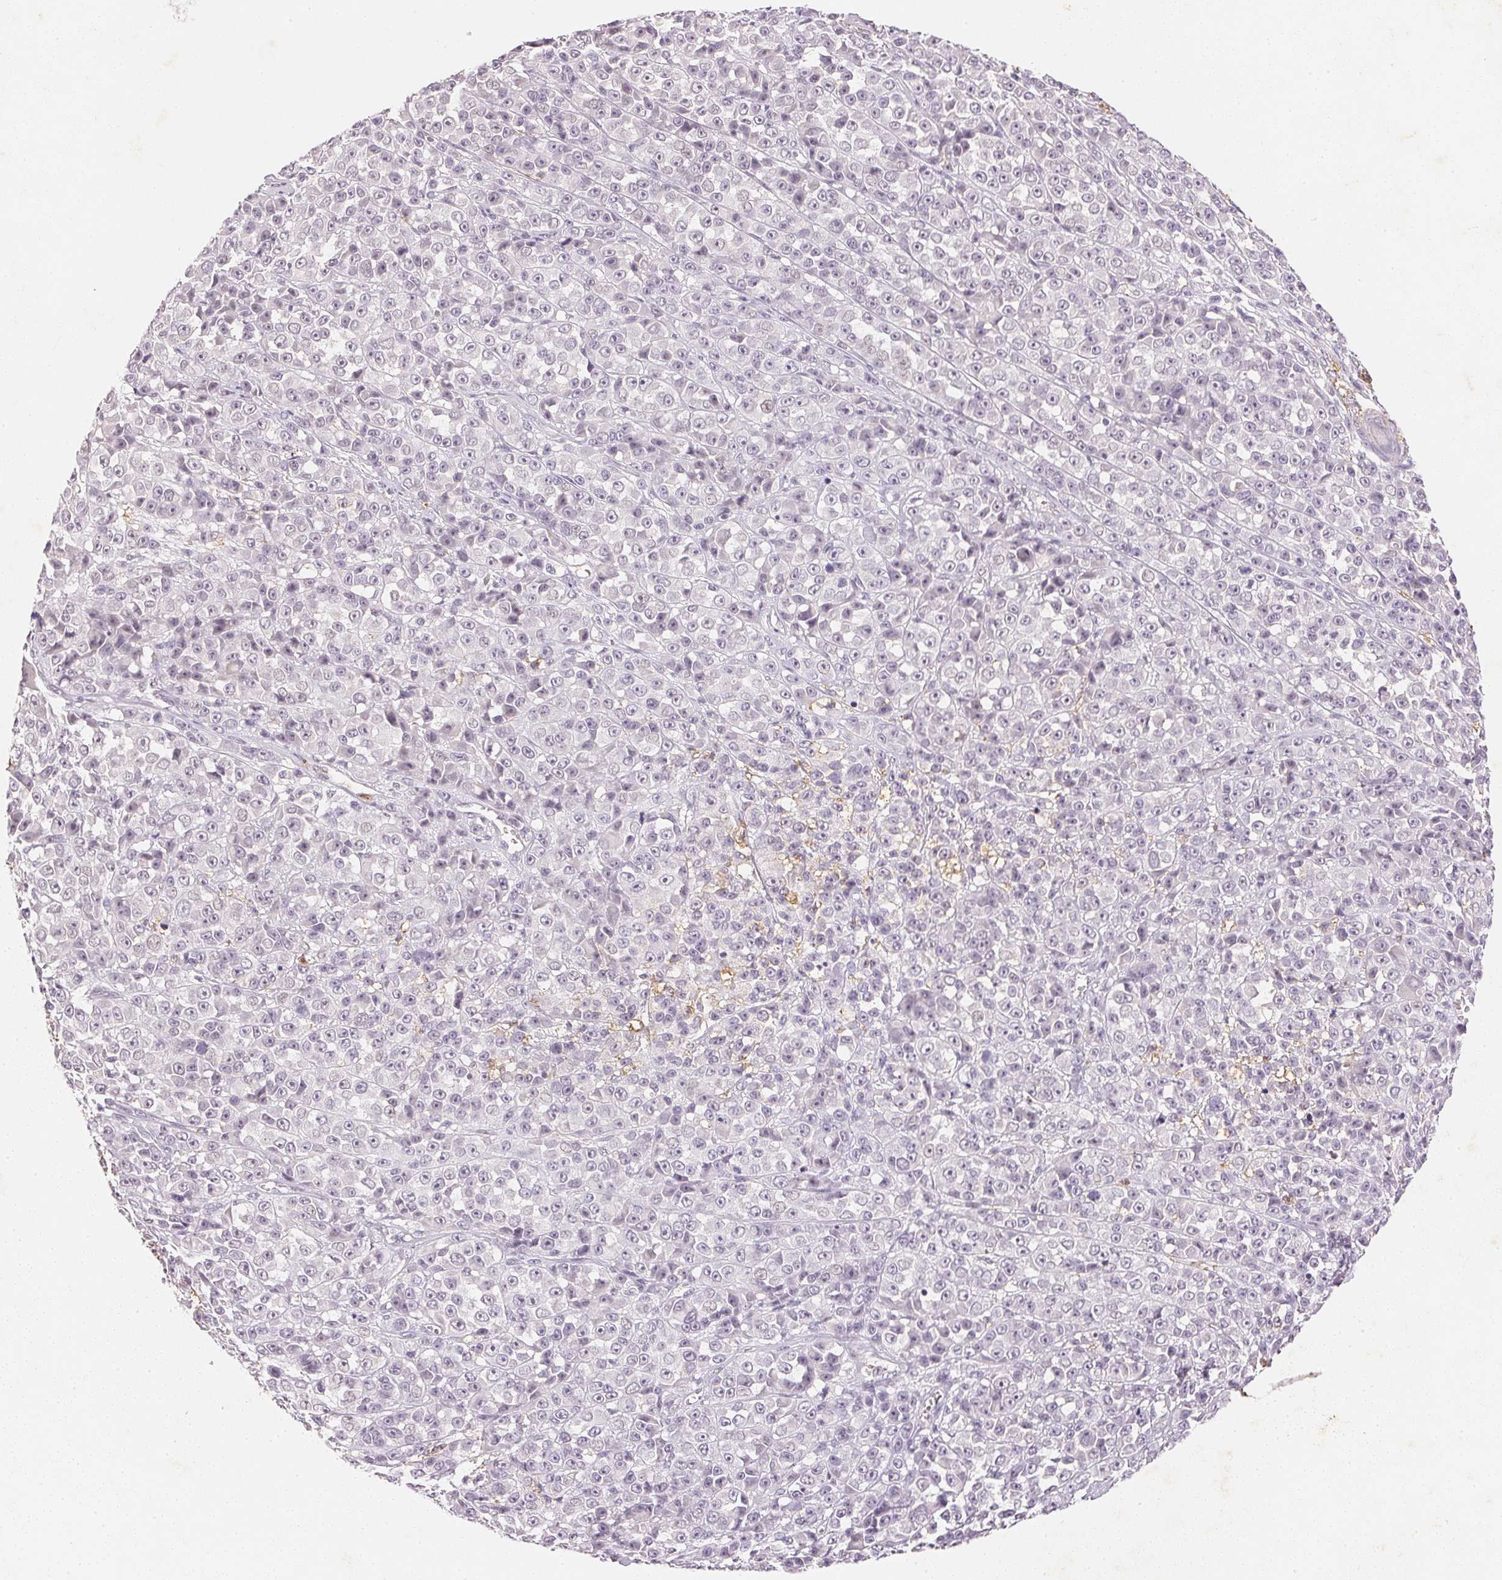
{"staining": {"intensity": "negative", "quantity": "none", "location": "none"}, "tissue": "melanoma", "cell_type": "Tumor cells", "image_type": "cancer", "snomed": [{"axis": "morphology", "description": "Malignant melanoma, NOS"}, {"axis": "topography", "description": "Skin"}, {"axis": "topography", "description": "Skin of back"}], "caption": "The micrograph demonstrates no staining of tumor cells in malignant melanoma.", "gene": "SMTN", "patient": {"sex": "male", "age": 91}}